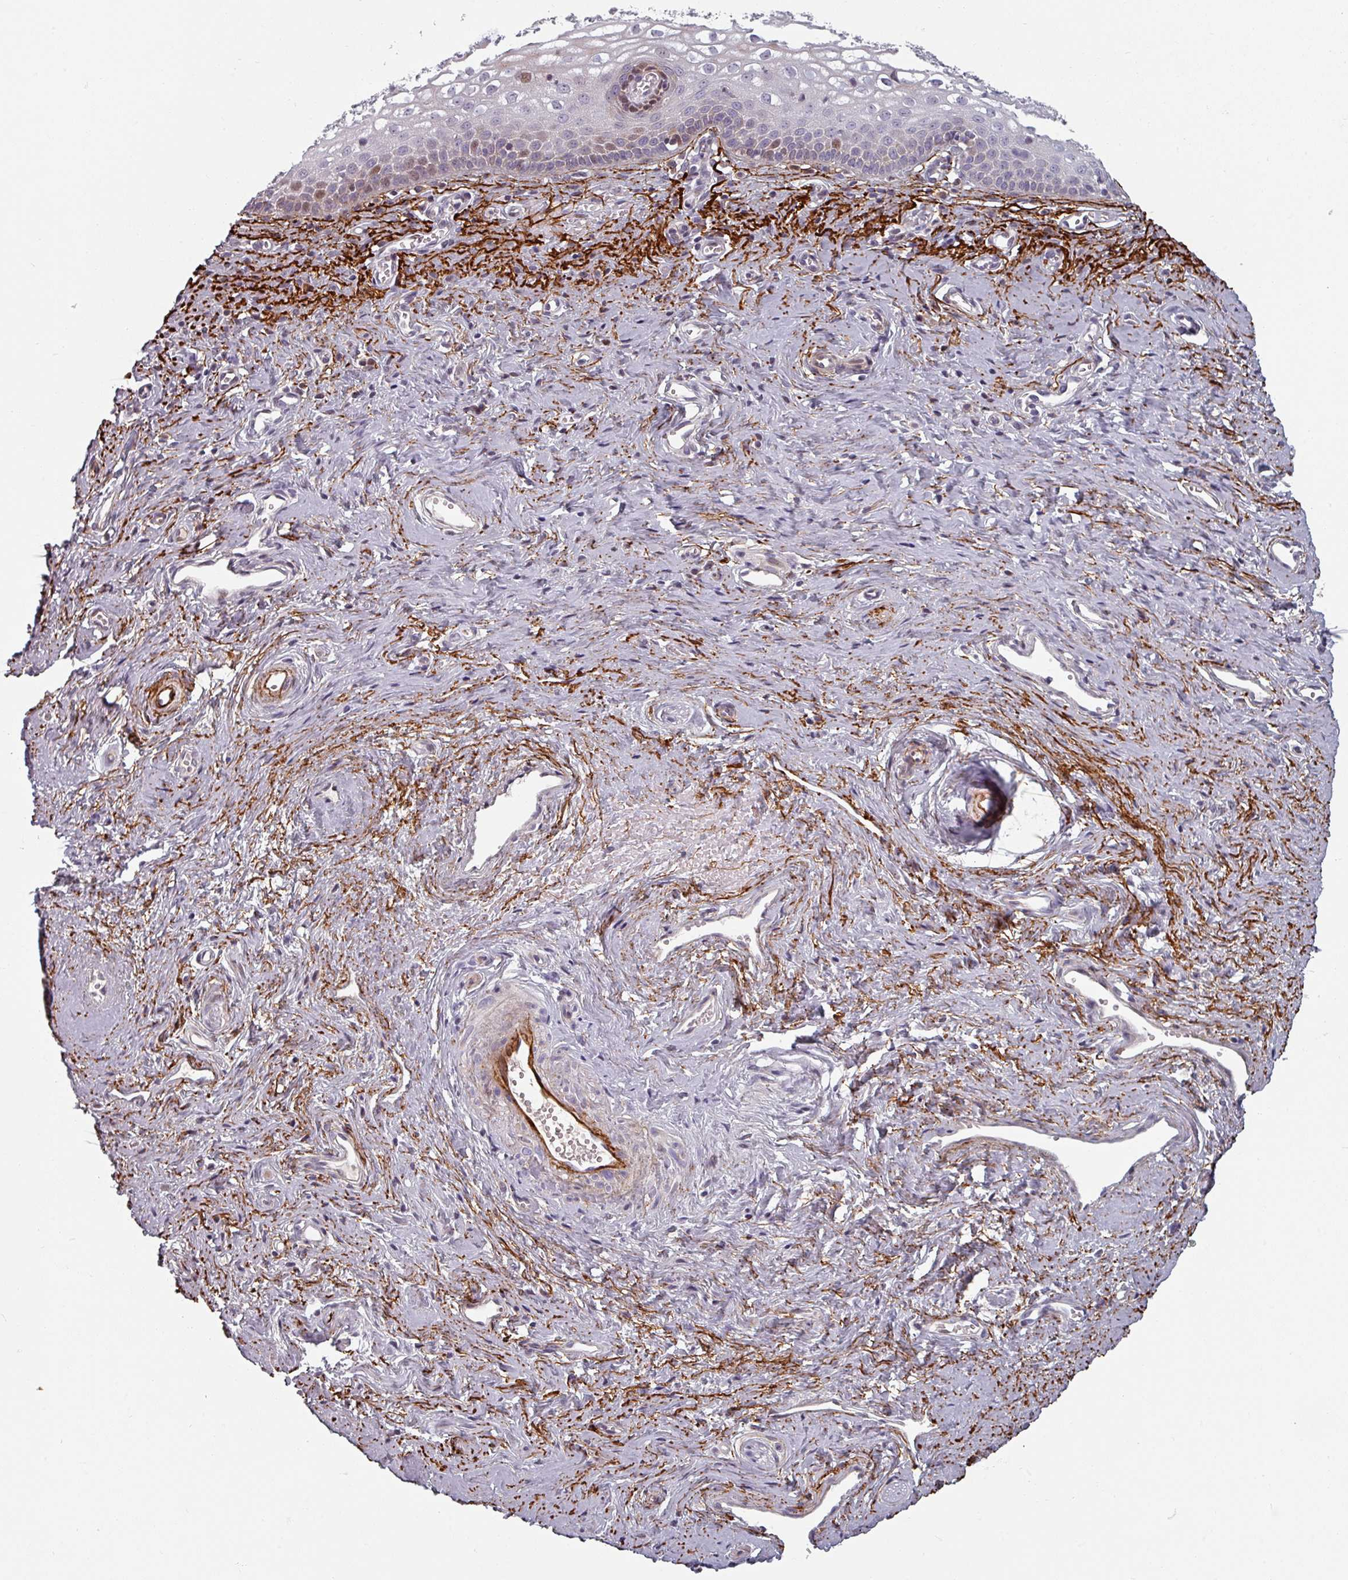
{"staining": {"intensity": "moderate", "quantity": "<25%", "location": "nuclear"}, "tissue": "vagina", "cell_type": "Squamous epithelial cells", "image_type": "normal", "snomed": [{"axis": "morphology", "description": "Normal tissue, NOS"}, {"axis": "topography", "description": "Vagina"}], "caption": "High-magnification brightfield microscopy of benign vagina stained with DAB (brown) and counterstained with hematoxylin (blue). squamous epithelial cells exhibit moderate nuclear expression is identified in approximately<25% of cells.", "gene": "CYB5RL", "patient": {"sex": "female", "age": 59}}